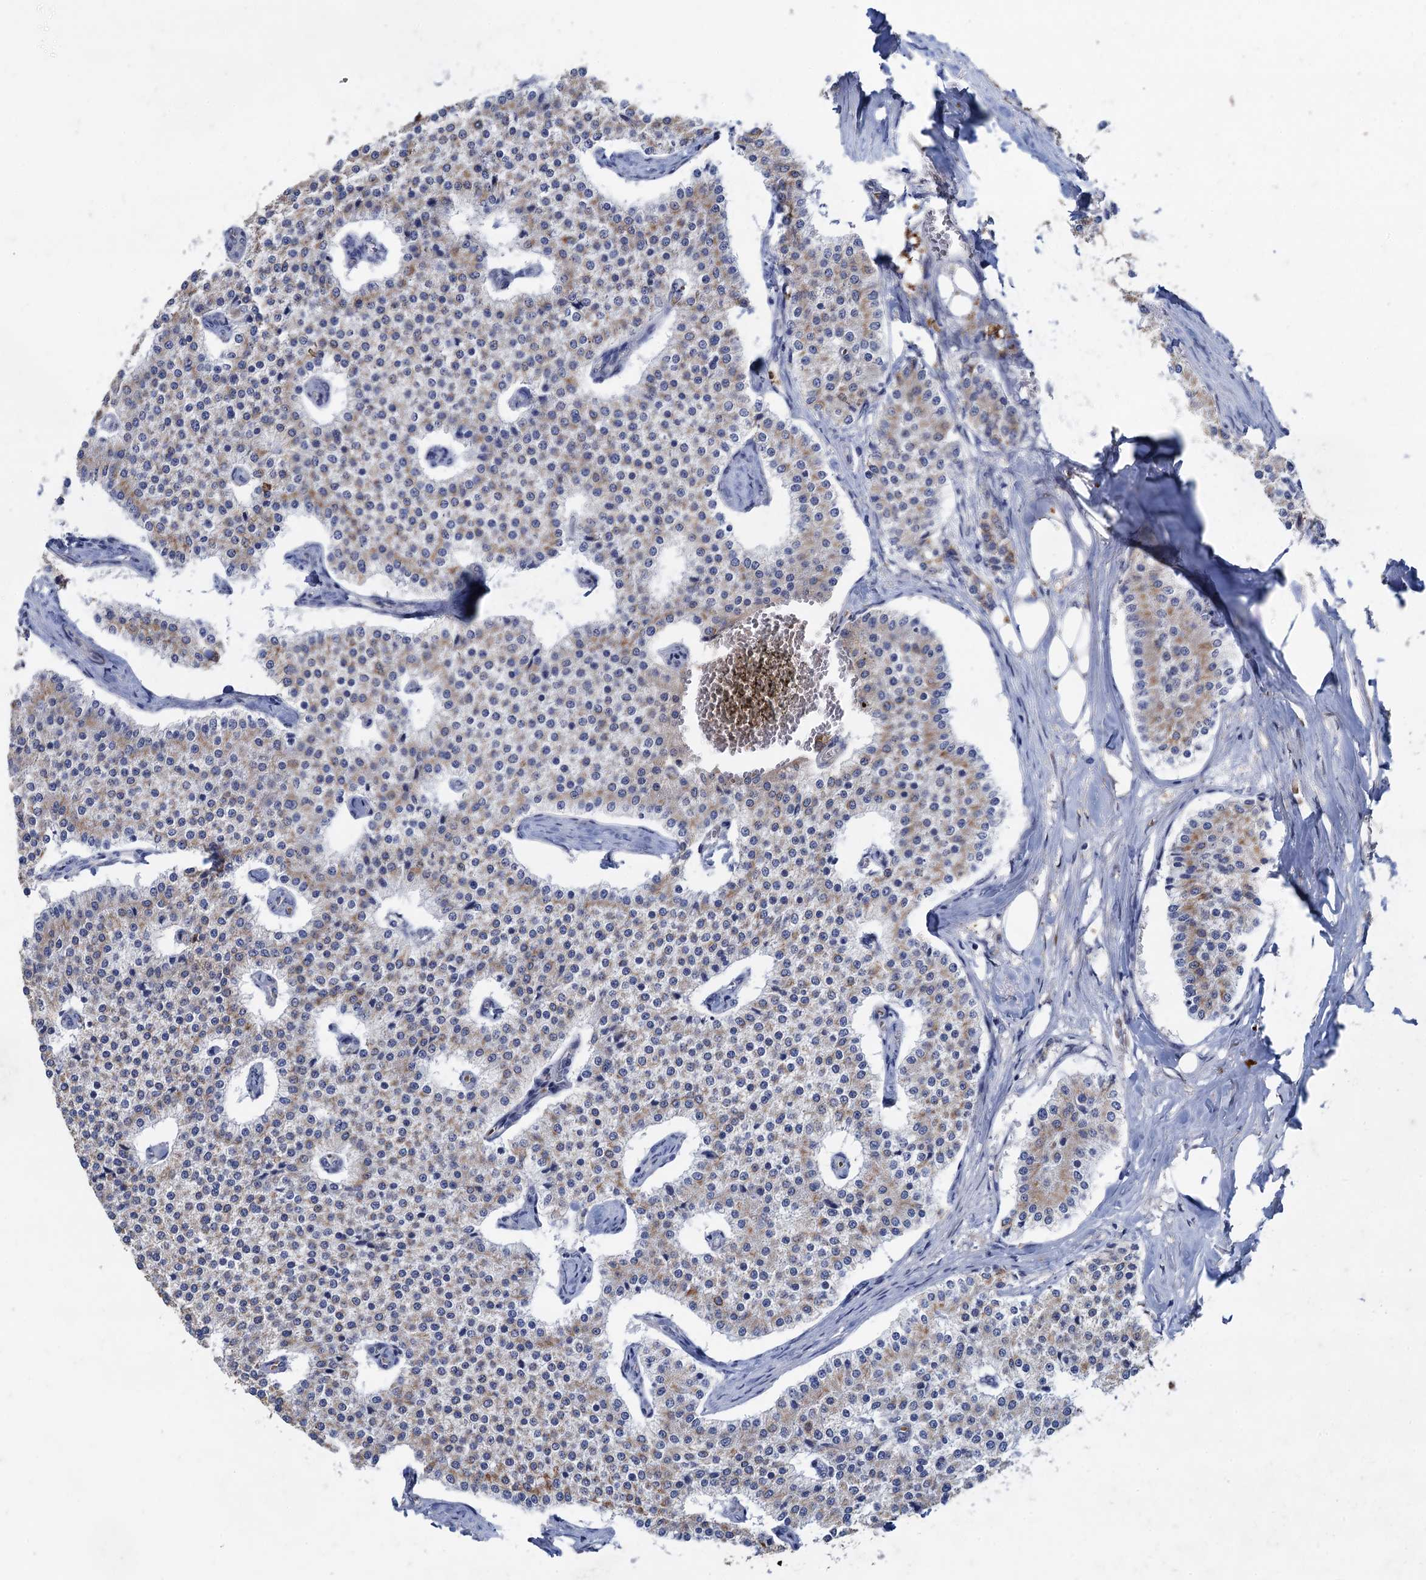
{"staining": {"intensity": "weak", "quantity": "<25%", "location": "cytoplasmic/membranous"}, "tissue": "carcinoid", "cell_type": "Tumor cells", "image_type": "cancer", "snomed": [{"axis": "morphology", "description": "Carcinoid, malignant, NOS"}, {"axis": "topography", "description": "Colon"}], "caption": "Immunohistochemistry of human malignant carcinoid exhibits no positivity in tumor cells.", "gene": "SMCO3", "patient": {"sex": "female", "age": 52}}